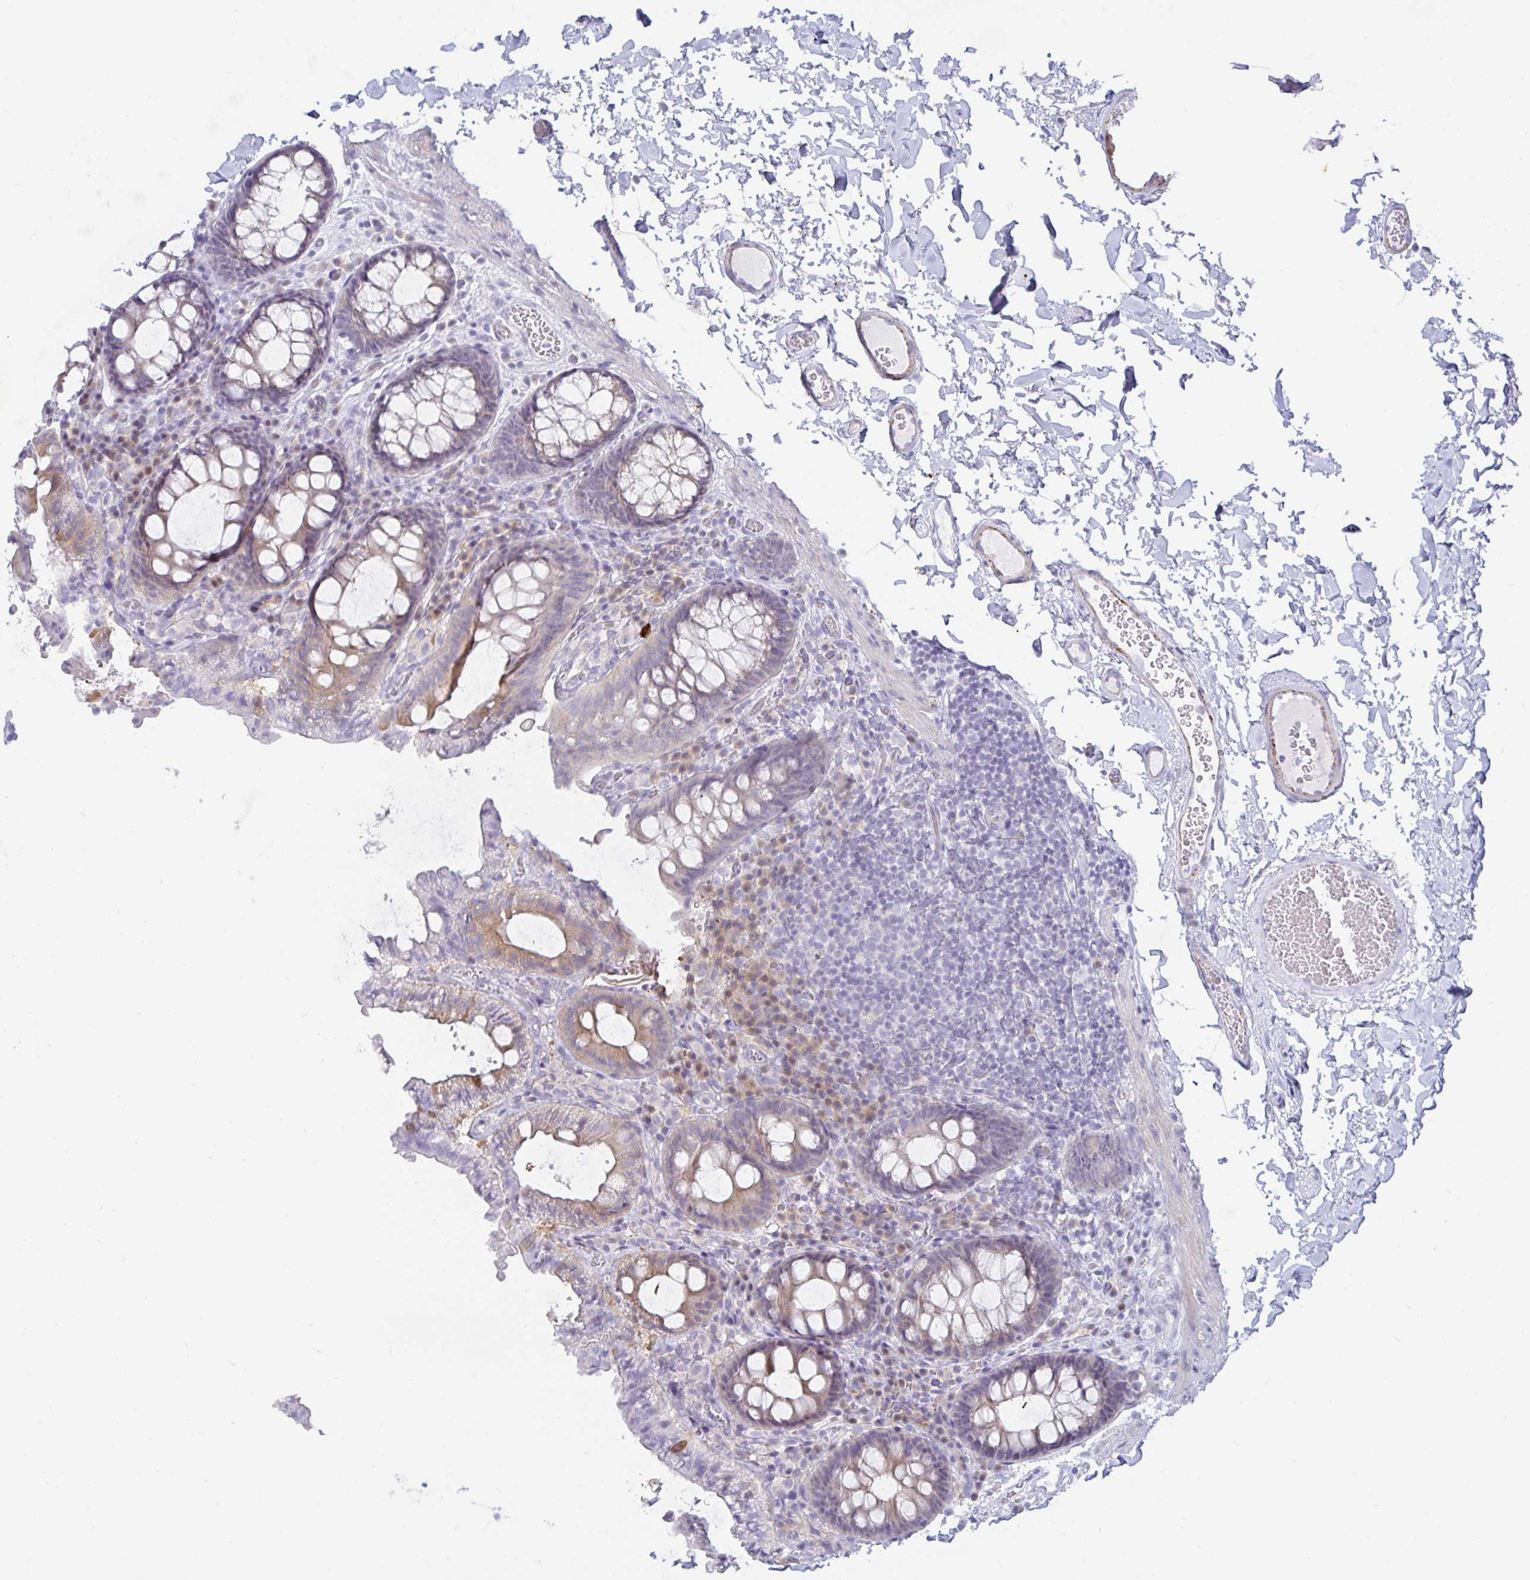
{"staining": {"intensity": "weak", "quantity": "25%-75%", "location": "cytoplasmic/membranous"}, "tissue": "colon", "cell_type": "Endothelial cells", "image_type": "normal", "snomed": [{"axis": "morphology", "description": "Normal tissue, NOS"}, {"axis": "topography", "description": "Colon"}, {"axis": "topography", "description": "Peripheral nerve tissue"}], "caption": "Benign colon reveals weak cytoplasmic/membranous expression in approximately 25%-75% of endothelial cells, visualized by immunohistochemistry. The staining was performed using DAB (3,3'-diaminobenzidine), with brown indicating positive protein expression. Nuclei are stained blue with hematoxylin.", "gene": "MON2", "patient": {"sex": "male", "age": 84}}